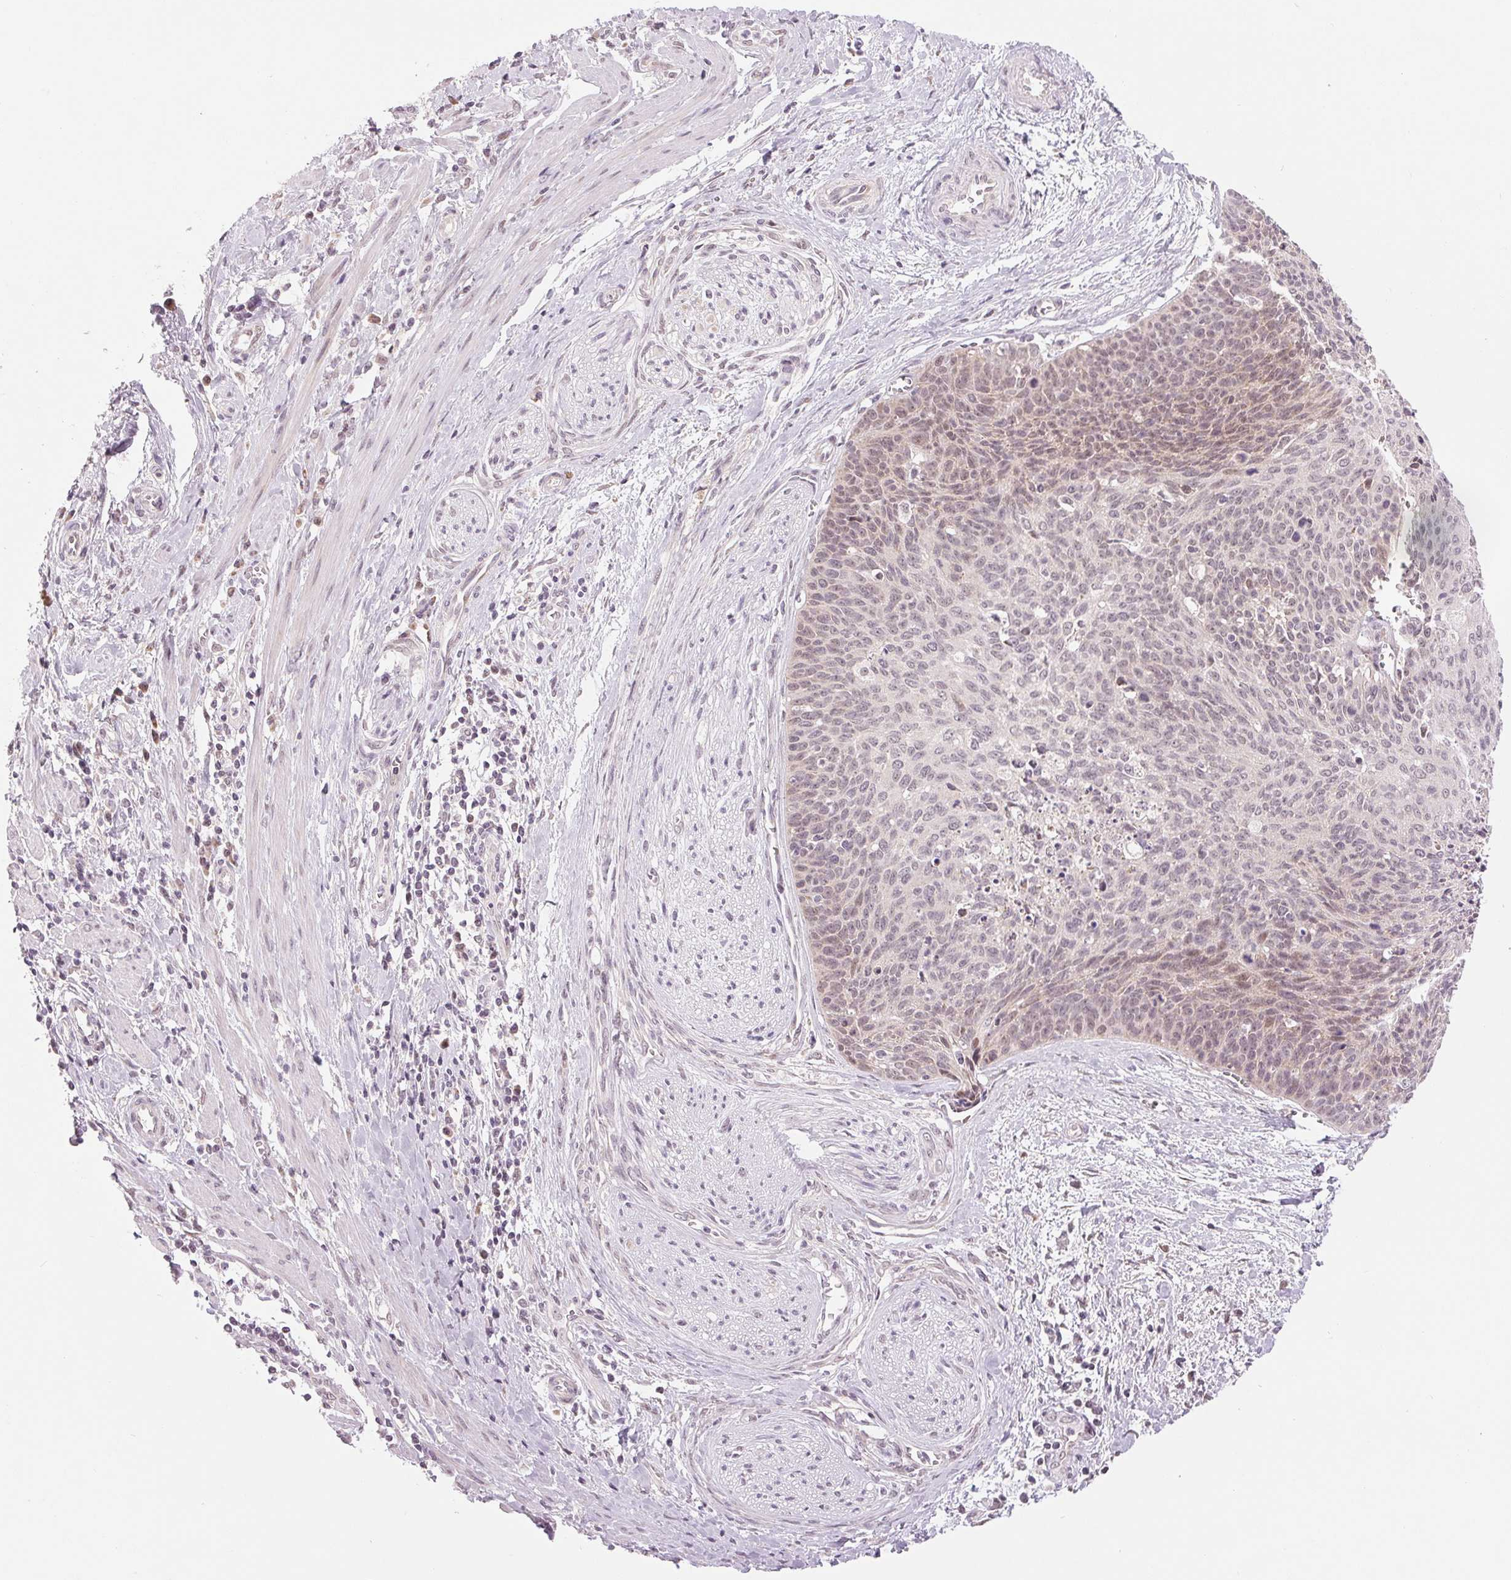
{"staining": {"intensity": "weak", "quantity": "<25%", "location": "nuclear"}, "tissue": "cervical cancer", "cell_type": "Tumor cells", "image_type": "cancer", "snomed": [{"axis": "morphology", "description": "Squamous cell carcinoma, NOS"}, {"axis": "topography", "description": "Cervix"}], "caption": "The micrograph exhibits no staining of tumor cells in cervical cancer (squamous cell carcinoma).", "gene": "ARHGAP32", "patient": {"sex": "female", "age": 55}}